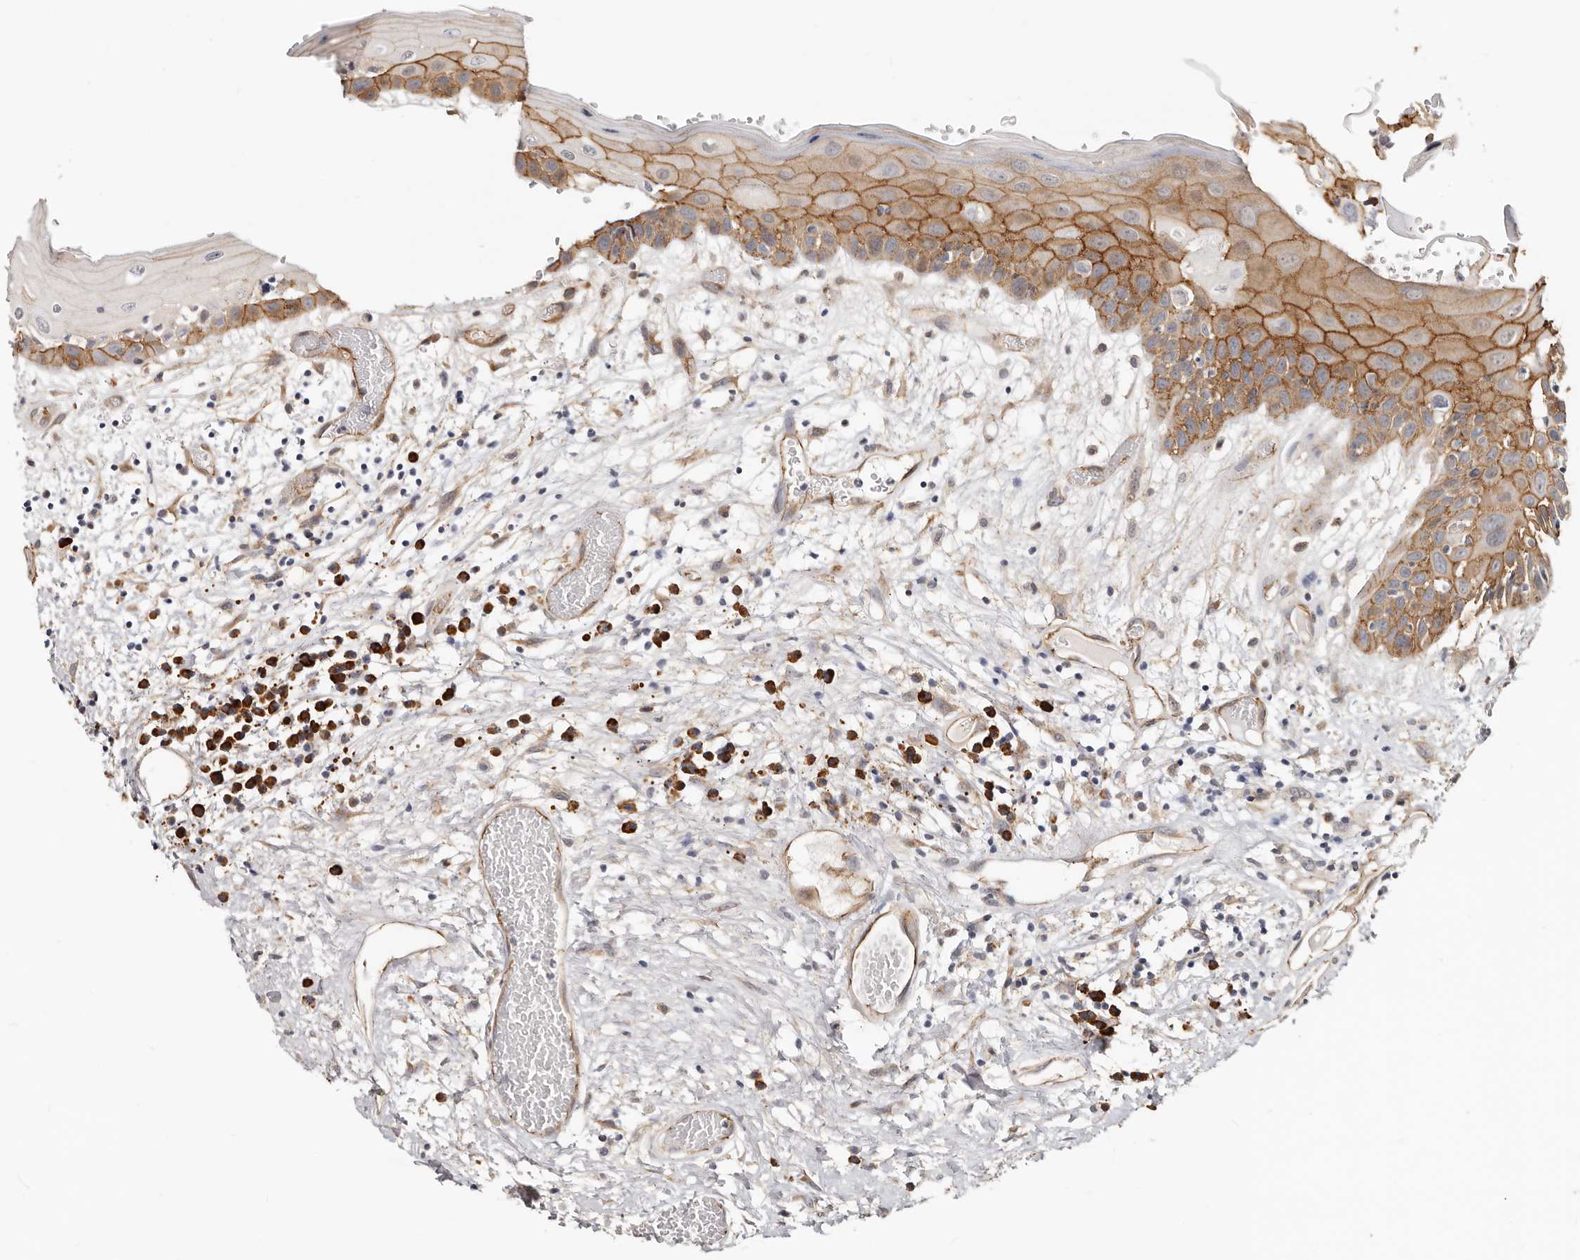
{"staining": {"intensity": "strong", "quantity": ">75%", "location": "cytoplasmic/membranous"}, "tissue": "oral mucosa", "cell_type": "Squamous epithelial cells", "image_type": "normal", "snomed": [{"axis": "morphology", "description": "Normal tissue, NOS"}, {"axis": "topography", "description": "Oral tissue"}], "caption": "Oral mucosa stained for a protein (brown) reveals strong cytoplasmic/membranous positive positivity in about >75% of squamous epithelial cells.", "gene": "CTNNB1", "patient": {"sex": "female", "age": 76}}